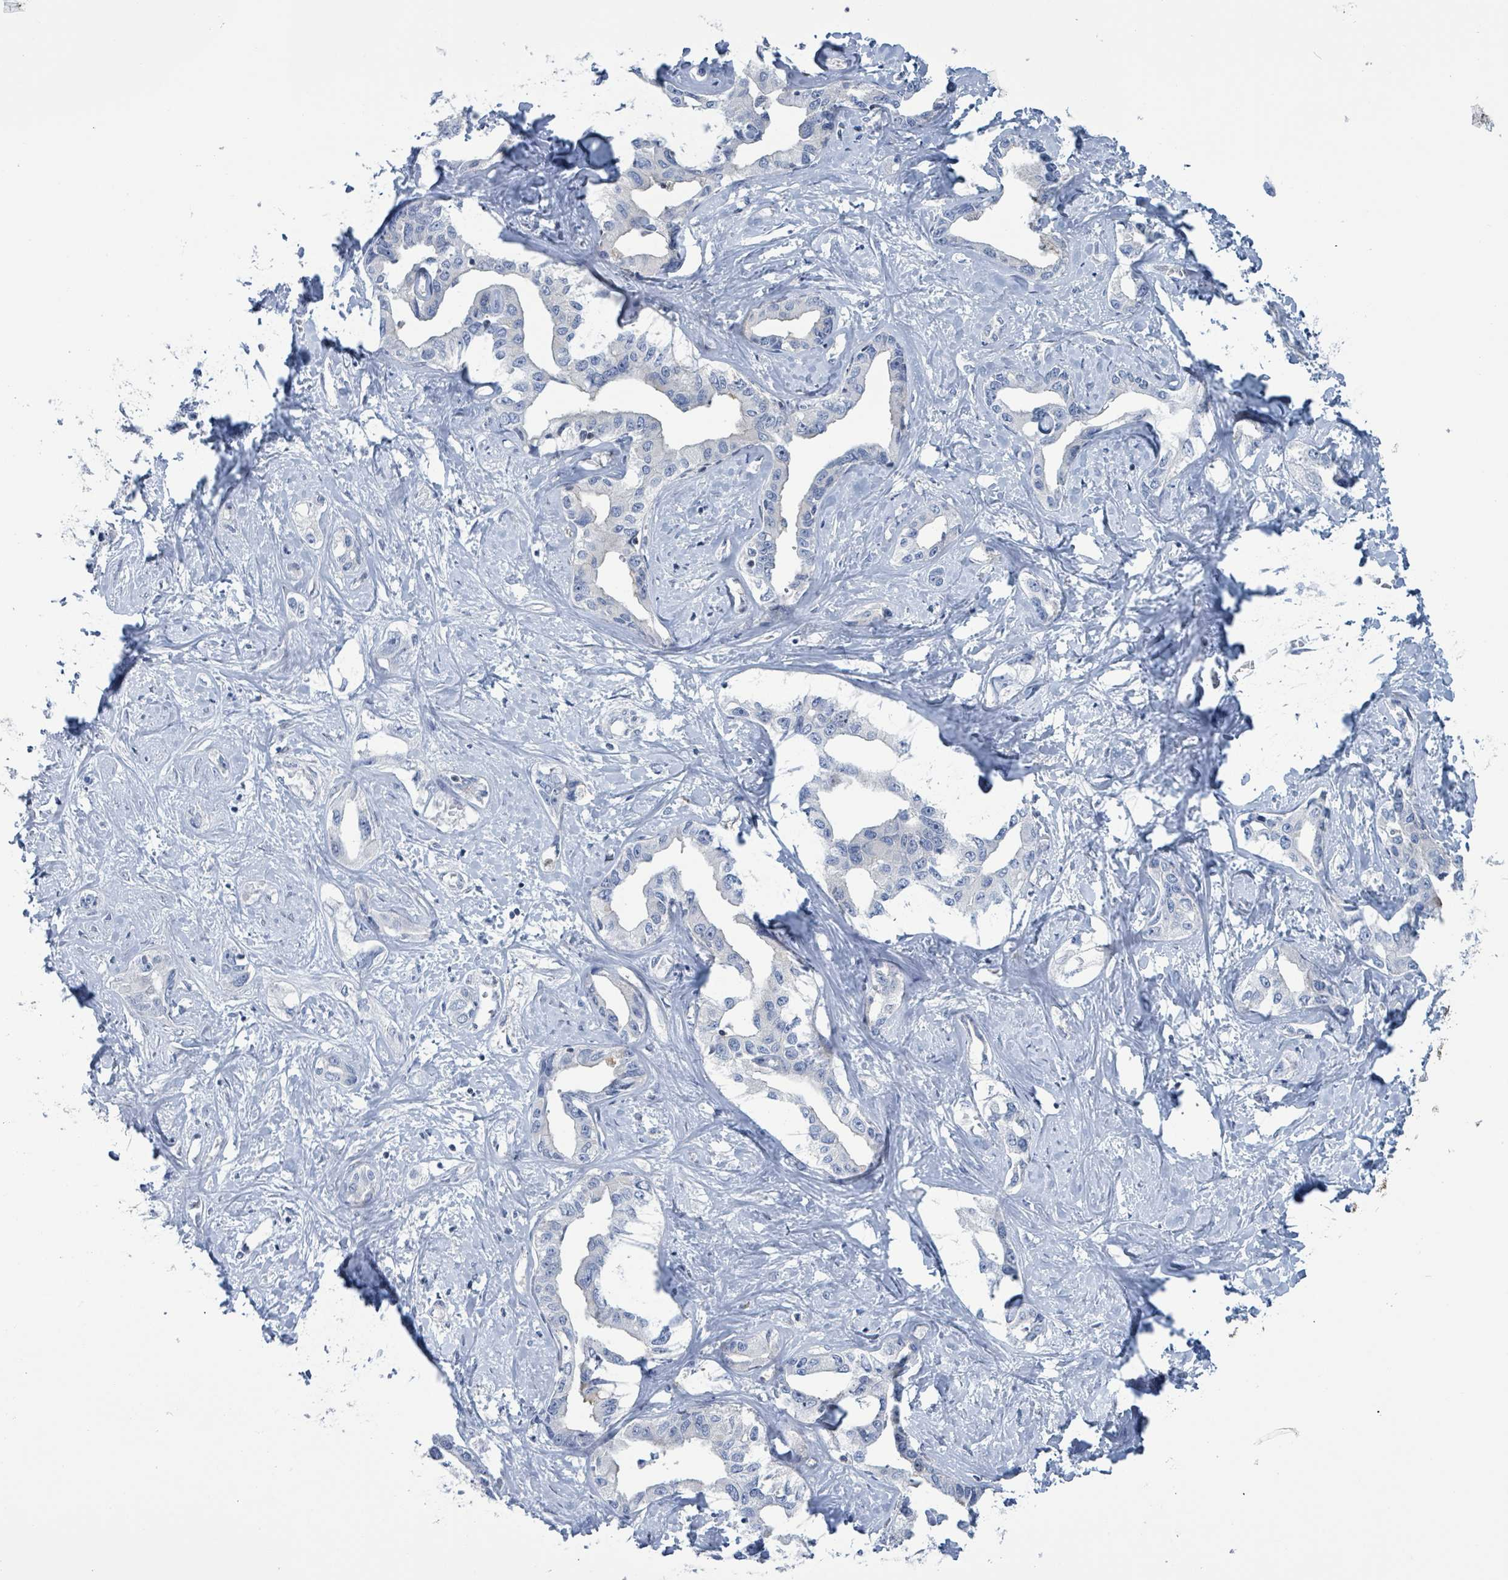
{"staining": {"intensity": "negative", "quantity": "none", "location": "none"}, "tissue": "liver cancer", "cell_type": "Tumor cells", "image_type": "cancer", "snomed": [{"axis": "morphology", "description": "Cholangiocarcinoma"}, {"axis": "topography", "description": "Liver"}], "caption": "Immunohistochemical staining of liver cancer demonstrates no significant expression in tumor cells.", "gene": "DGKZ", "patient": {"sex": "male", "age": 59}}